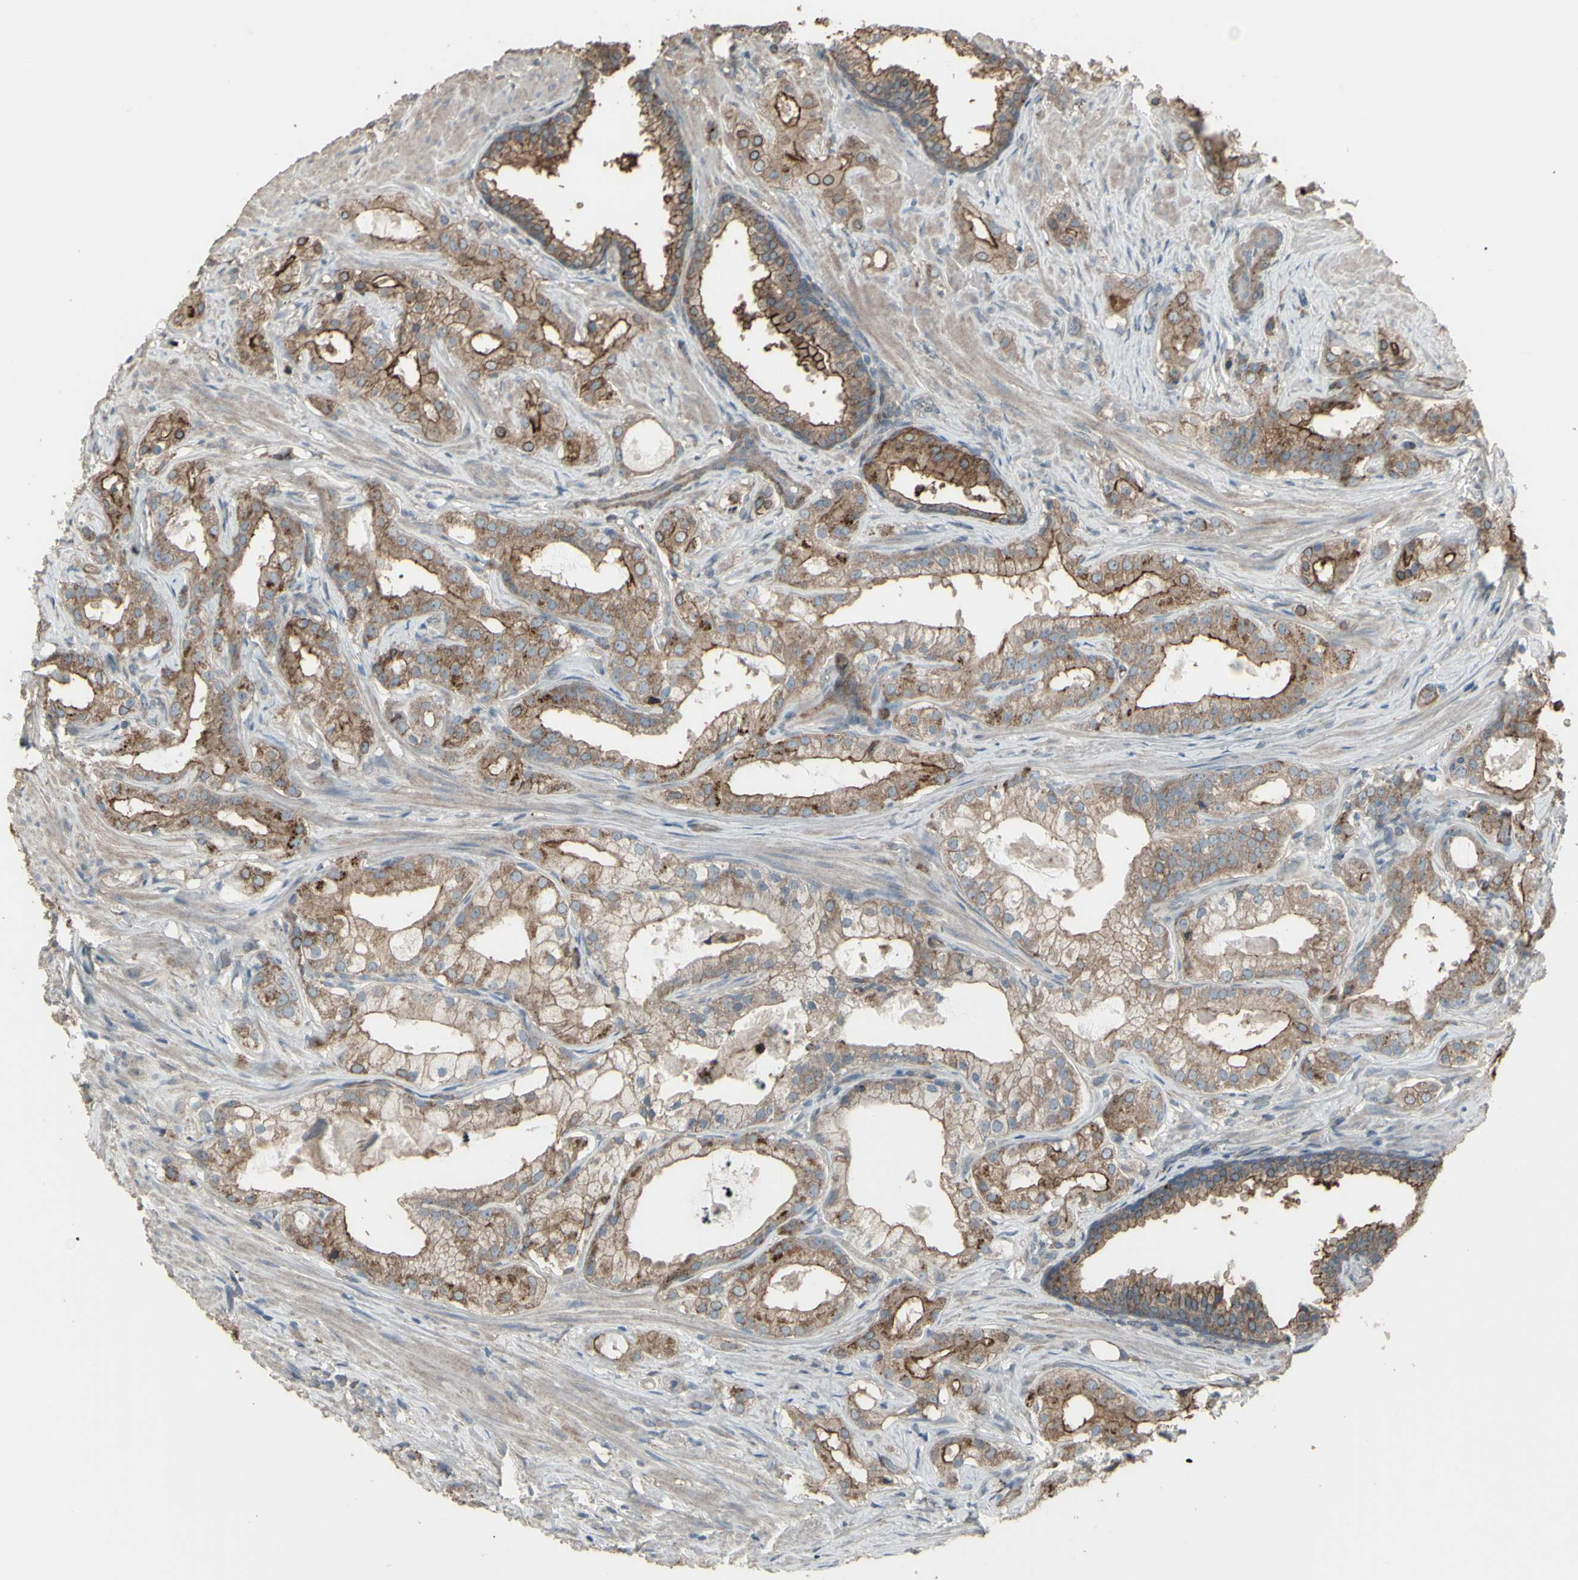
{"staining": {"intensity": "moderate", "quantity": "25%-75%", "location": "cytoplasmic/membranous"}, "tissue": "prostate cancer", "cell_type": "Tumor cells", "image_type": "cancer", "snomed": [{"axis": "morphology", "description": "Adenocarcinoma, Low grade"}, {"axis": "topography", "description": "Prostate"}], "caption": "Adenocarcinoma (low-grade) (prostate) stained with a protein marker exhibits moderate staining in tumor cells.", "gene": "SMO", "patient": {"sex": "male", "age": 59}}